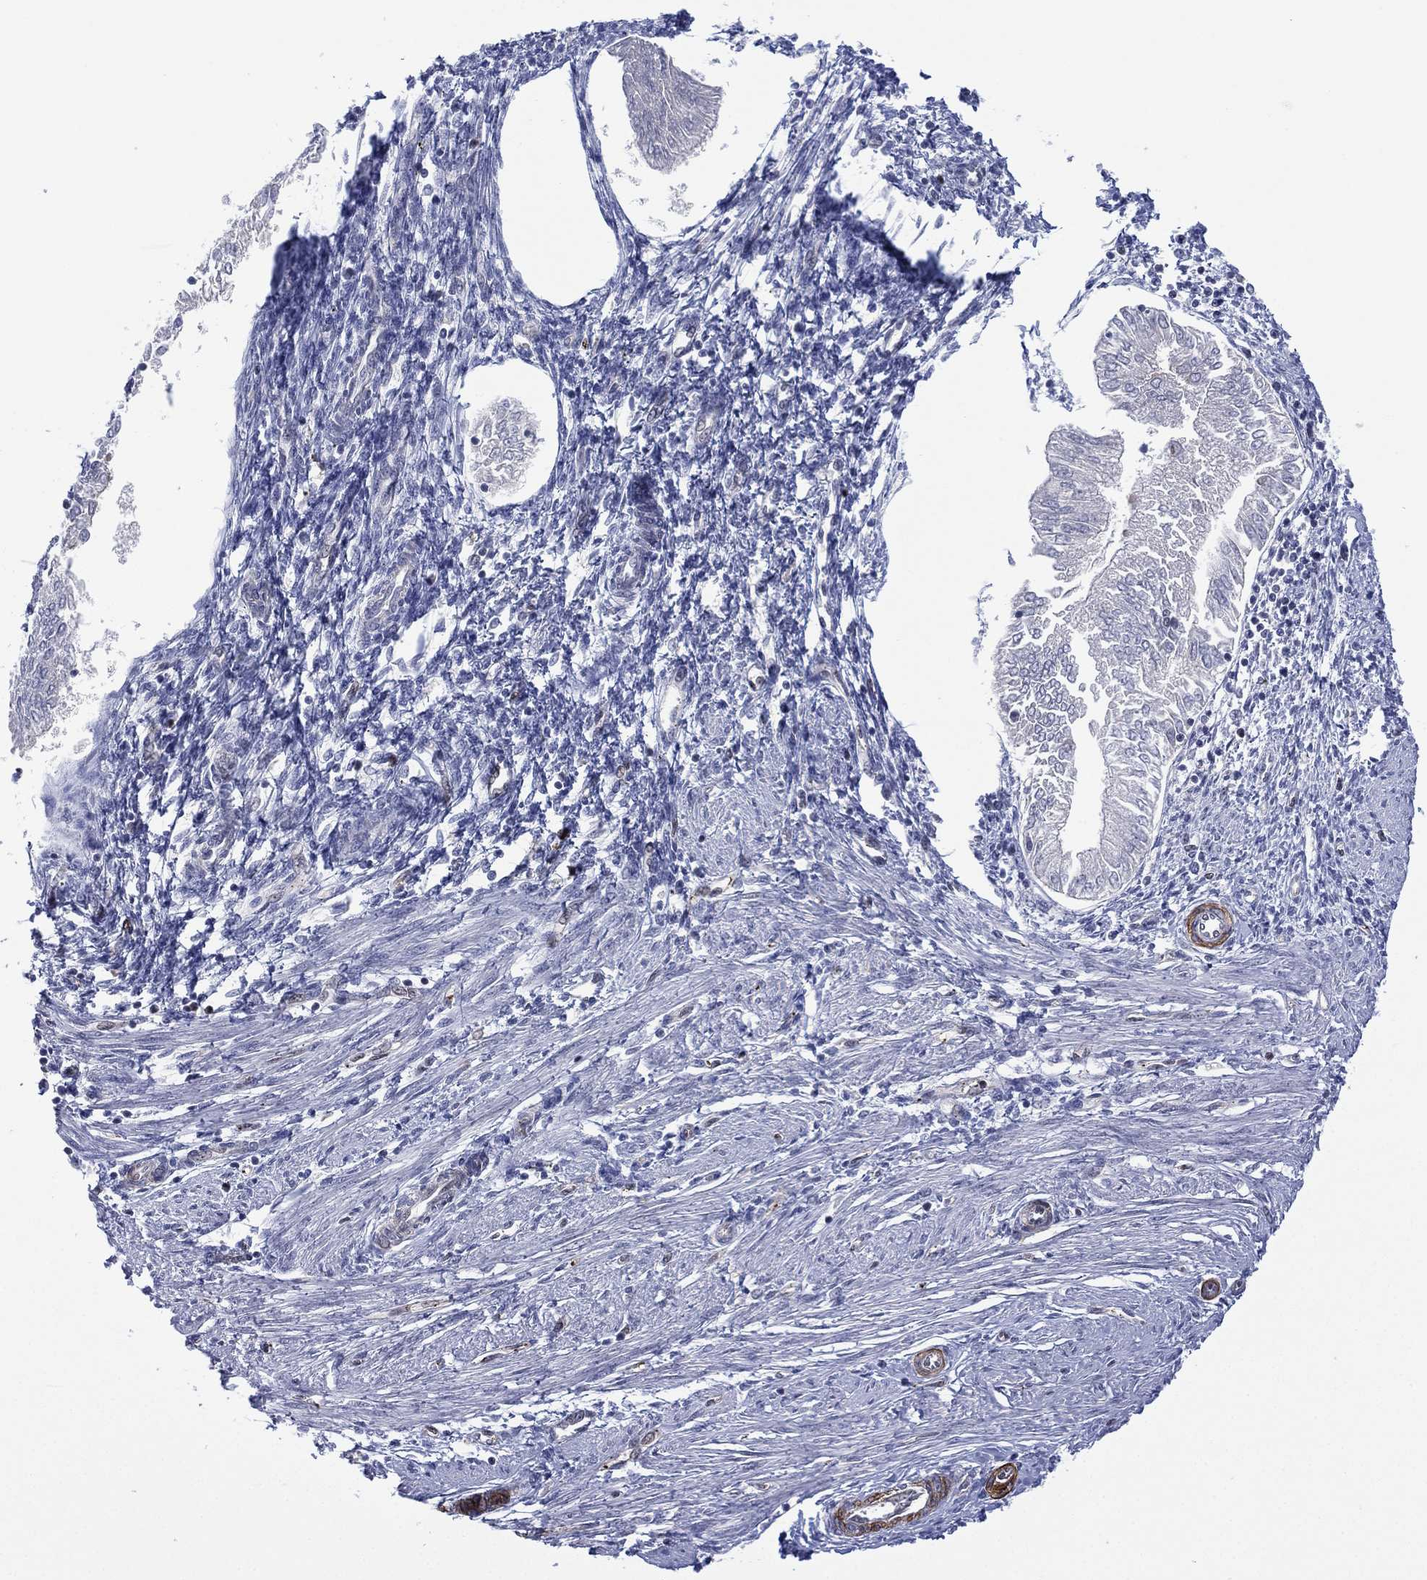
{"staining": {"intensity": "negative", "quantity": "none", "location": "none"}, "tissue": "endometrial cancer", "cell_type": "Tumor cells", "image_type": "cancer", "snomed": [{"axis": "morphology", "description": "Adenocarcinoma, NOS"}, {"axis": "topography", "description": "Endometrium"}], "caption": "A micrograph of human endometrial adenocarcinoma is negative for staining in tumor cells.", "gene": "GSE1", "patient": {"sex": "female", "age": 53}}